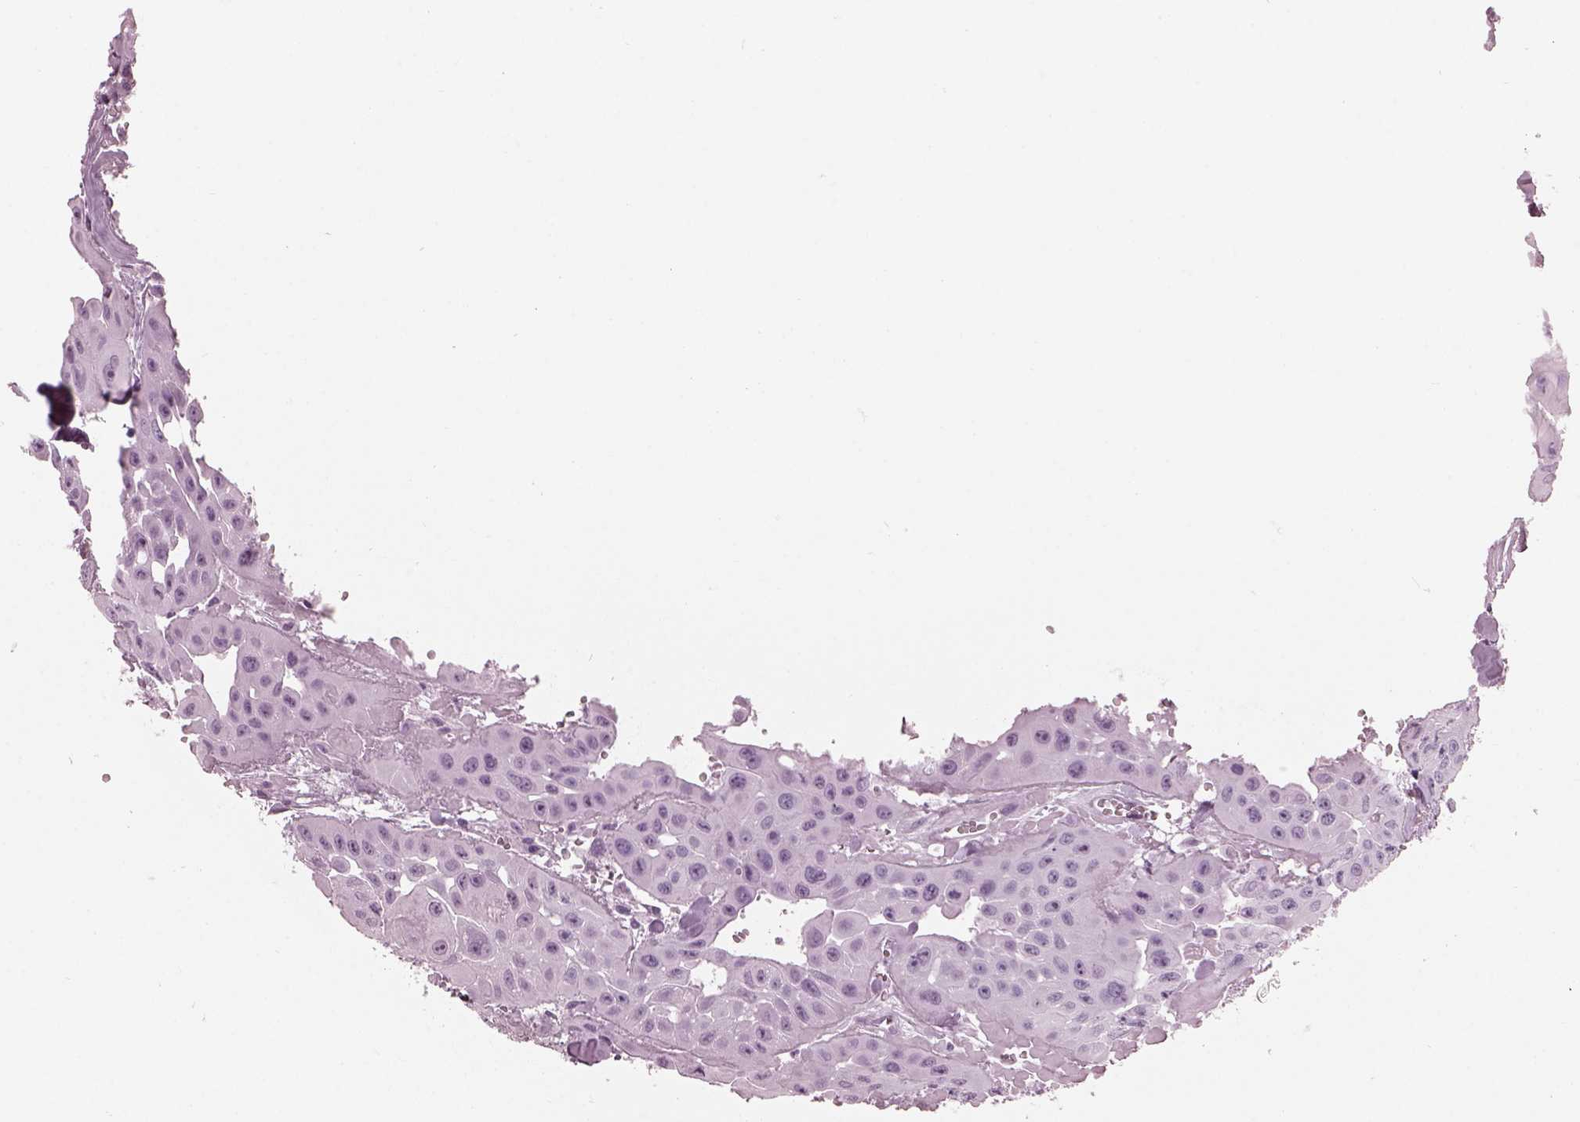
{"staining": {"intensity": "negative", "quantity": "none", "location": "none"}, "tissue": "head and neck cancer", "cell_type": "Tumor cells", "image_type": "cancer", "snomed": [{"axis": "morphology", "description": "Adenocarcinoma, NOS"}, {"axis": "topography", "description": "Head-Neck"}], "caption": "The histopathology image reveals no staining of tumor cells in head and neck adenocarcinoma.", "gene": "HYDIN", "patient": {"sex": "male", "age": 73}}